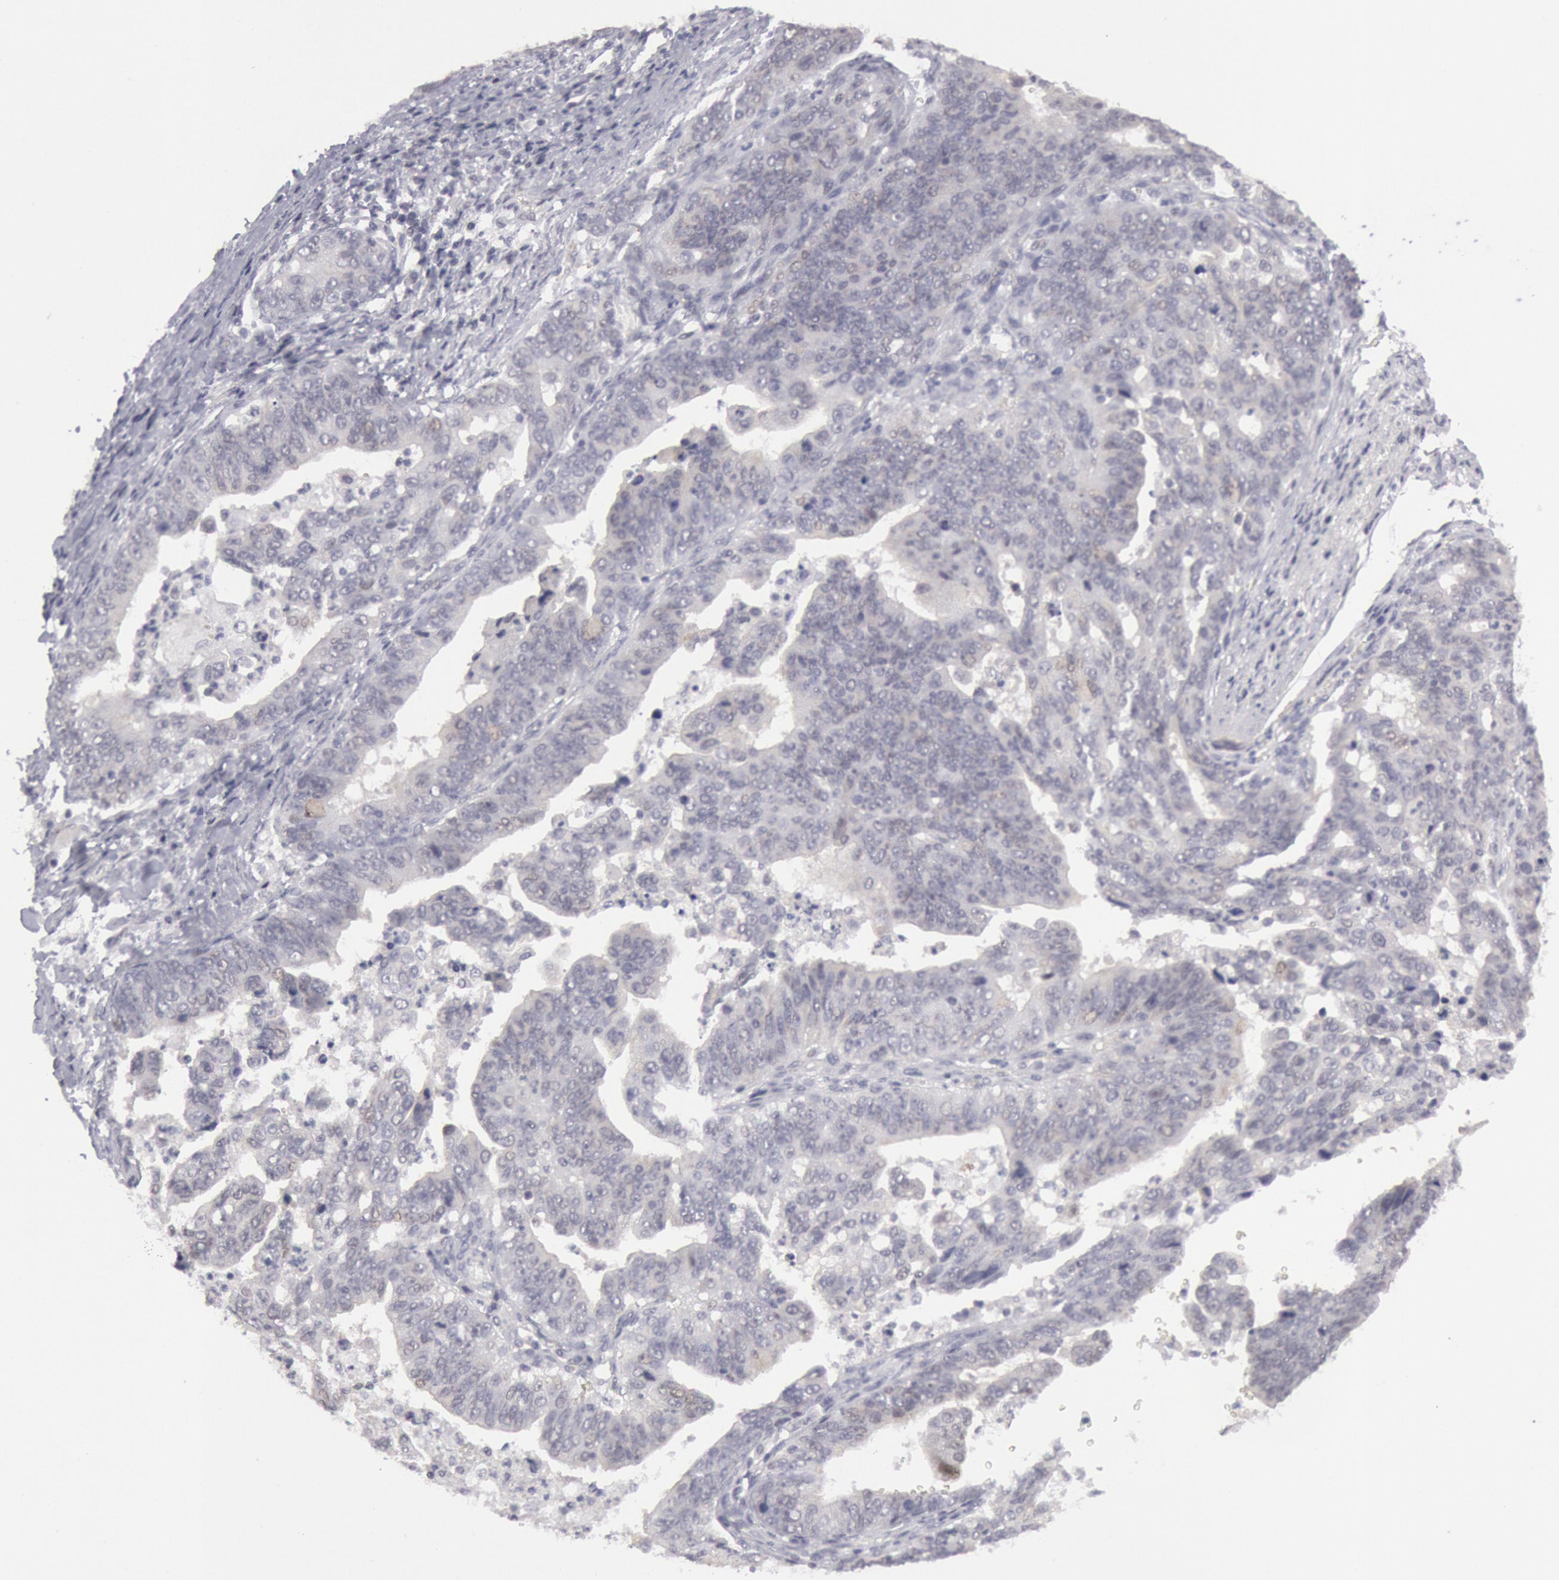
{"staining": {"intensity": "negative", "quantity": "none", "location": "none"}, "tissue": "stomach cancer", "cell_type": "Tumor cells", "image_type": "cancer", "snomed": [{"axis": "morphology", "description": "Adenocarcinoma, NOS"}, {"axis": "topography", "description": "Stomach, upper"}], "caption": "An image of human stomach cancer is negative for staining in tumor cells.", "gene": "JOSD1", "patient": {"sex": "female", "age": 50}}